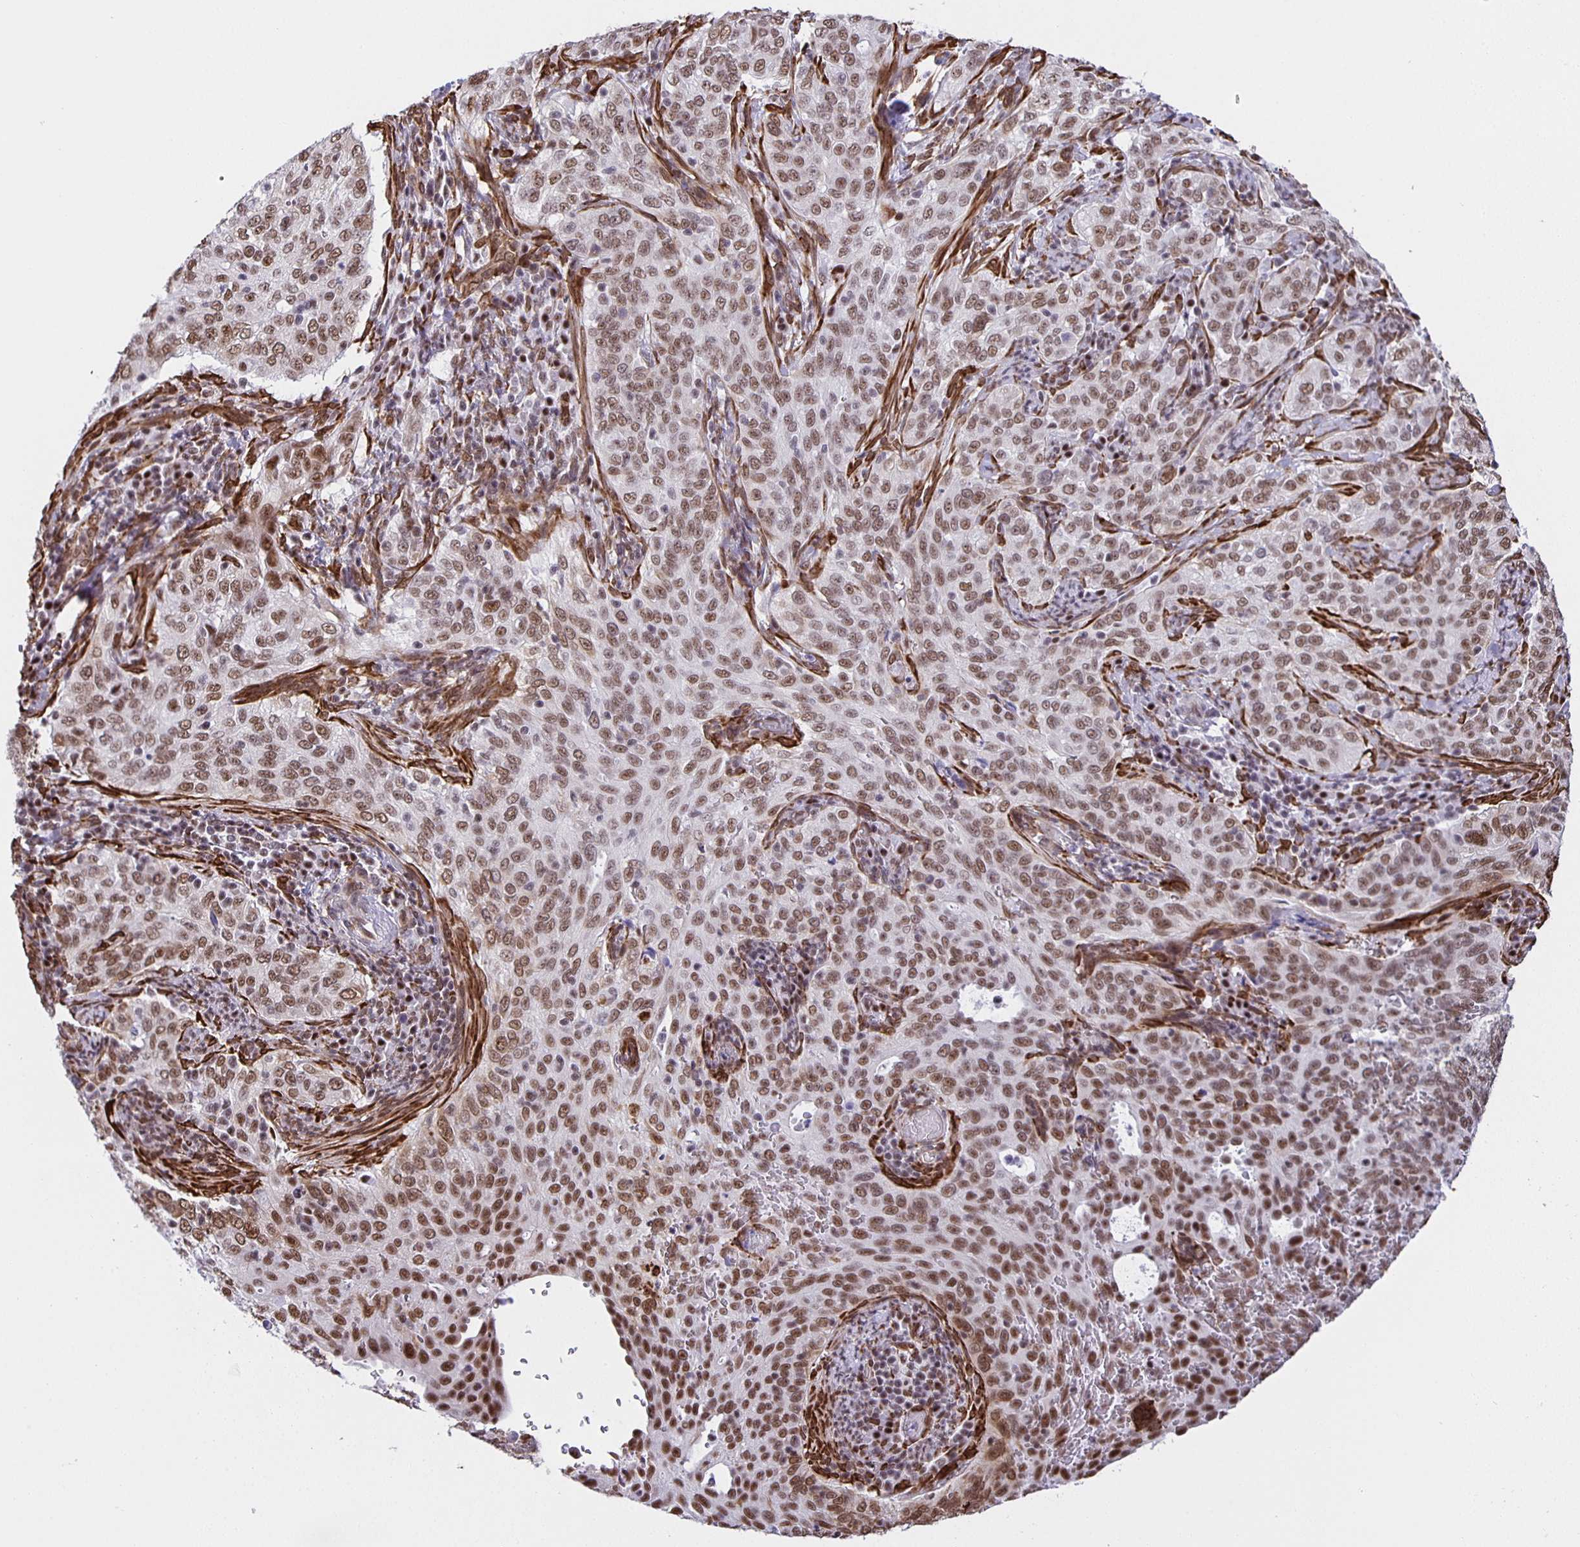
{"staining": {"intensity": "moderate", "quantity": ">75%", "location": "nuclear"}, "tissue": "cervical cancer", "cell_type": "Tumor cells", "image_type": "cancer", "snomed": [{"axis": "morphology", "description": "Squamous cell carcinoma, NOS"}, {"axis": "topography", "description": "Cervix"}], "caption": "This is a photomicrograph of immunohistochemistry staining of squamous cell carcinoma (cervical), which shows moderate positivity in the nuclear of tumor cells.", "gene": "ZRANB2", "patient": {"sex": "female", "age": 38}}